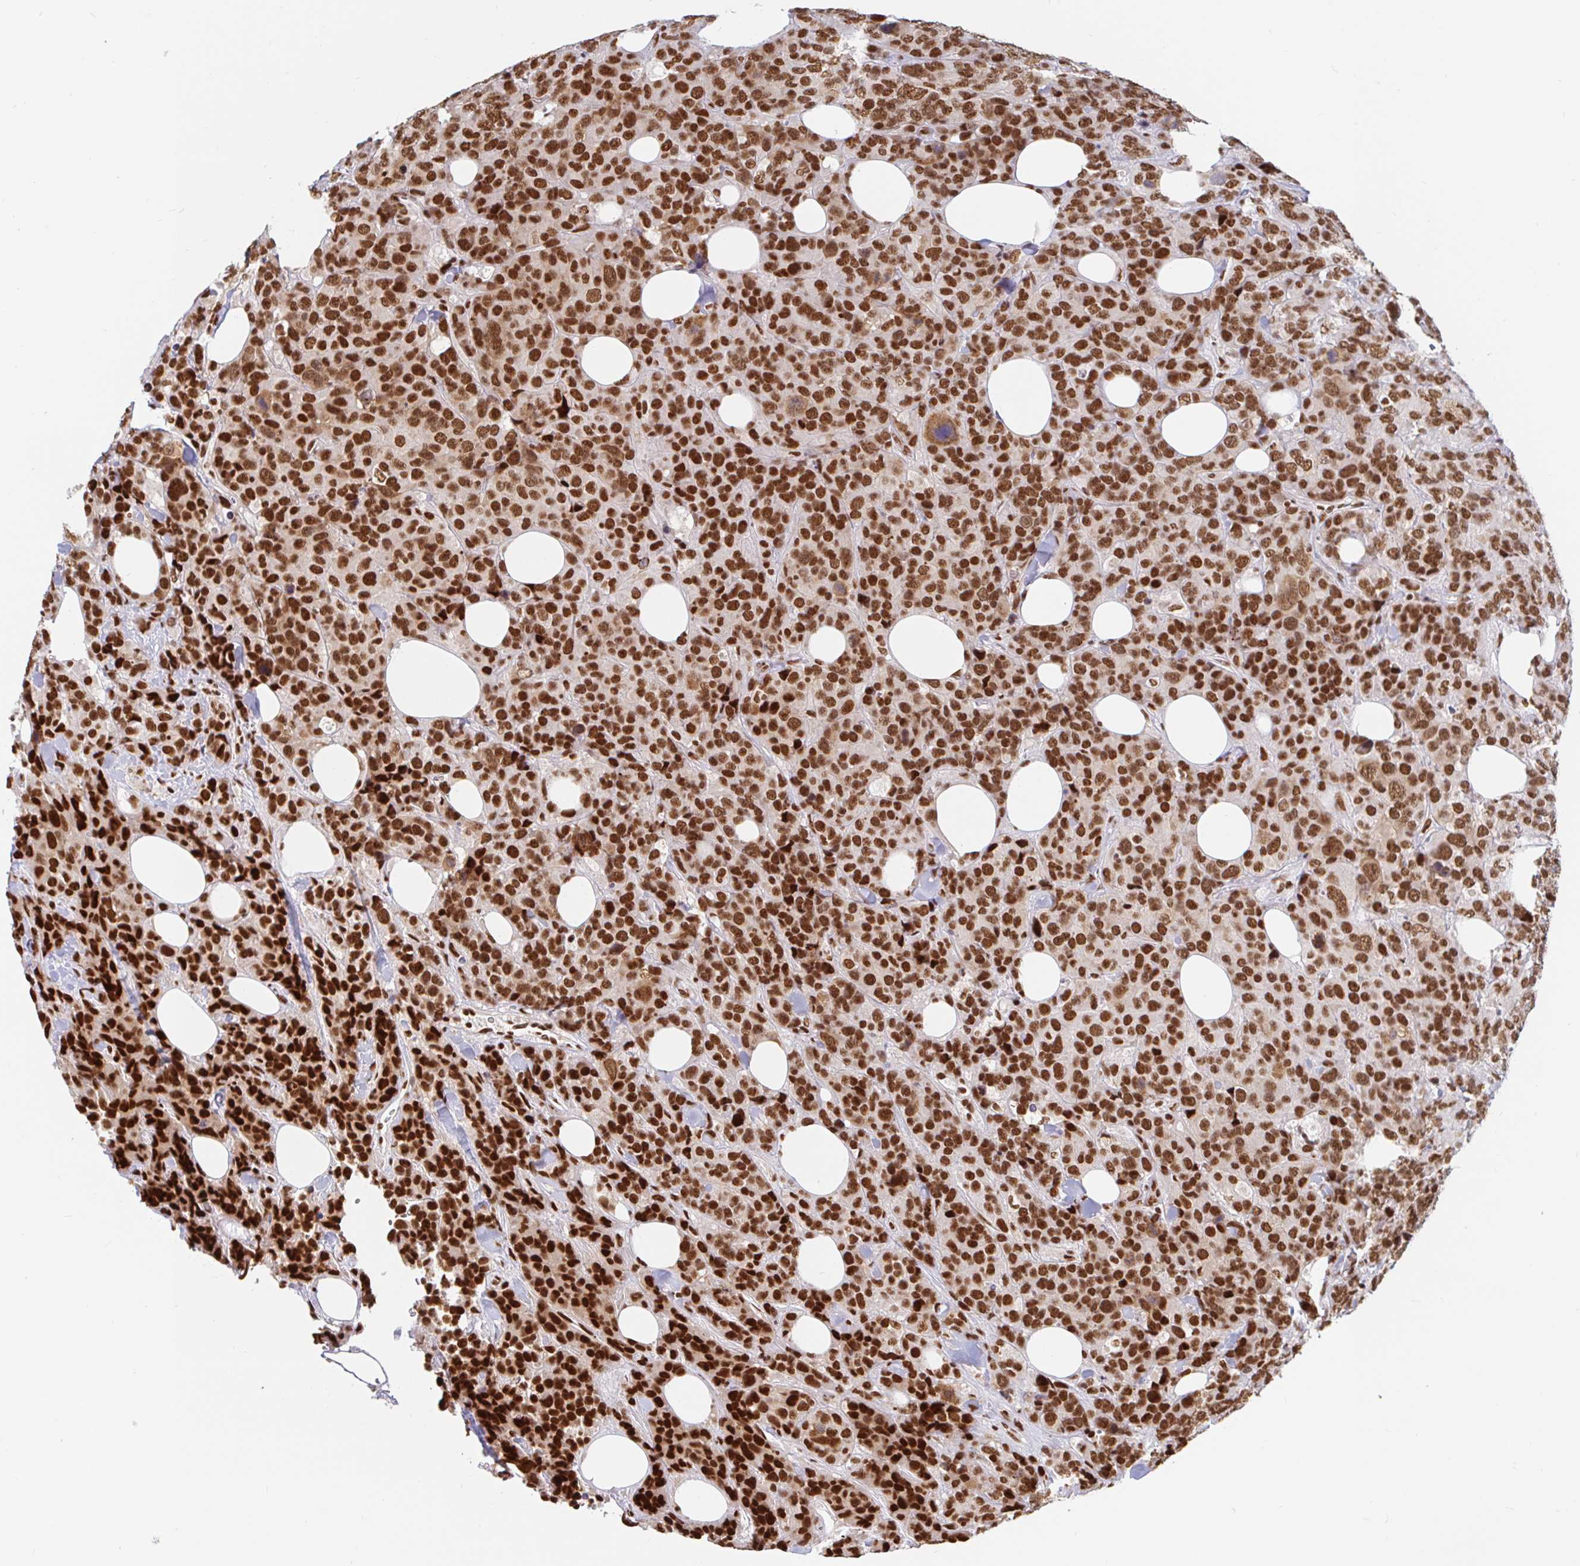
{"staining": {"intensity": "strong", "quantity": ">75%", "location": "nuclear"}, "tissue": "breast cancer", "cell_type": "Tumor cells", "image_type": "cancer", "snomed": [{"axis": "morphology", "description": "Lobular carcinoma"}, {"axis": "topography", "description": "Breast"}], "caption": "Strong nuclear staining is identified in about >75% of tumor cells in lobular carcinoma (breast).", "gene": "RBMX", "patient": {"sex": "female", "age": 59}}